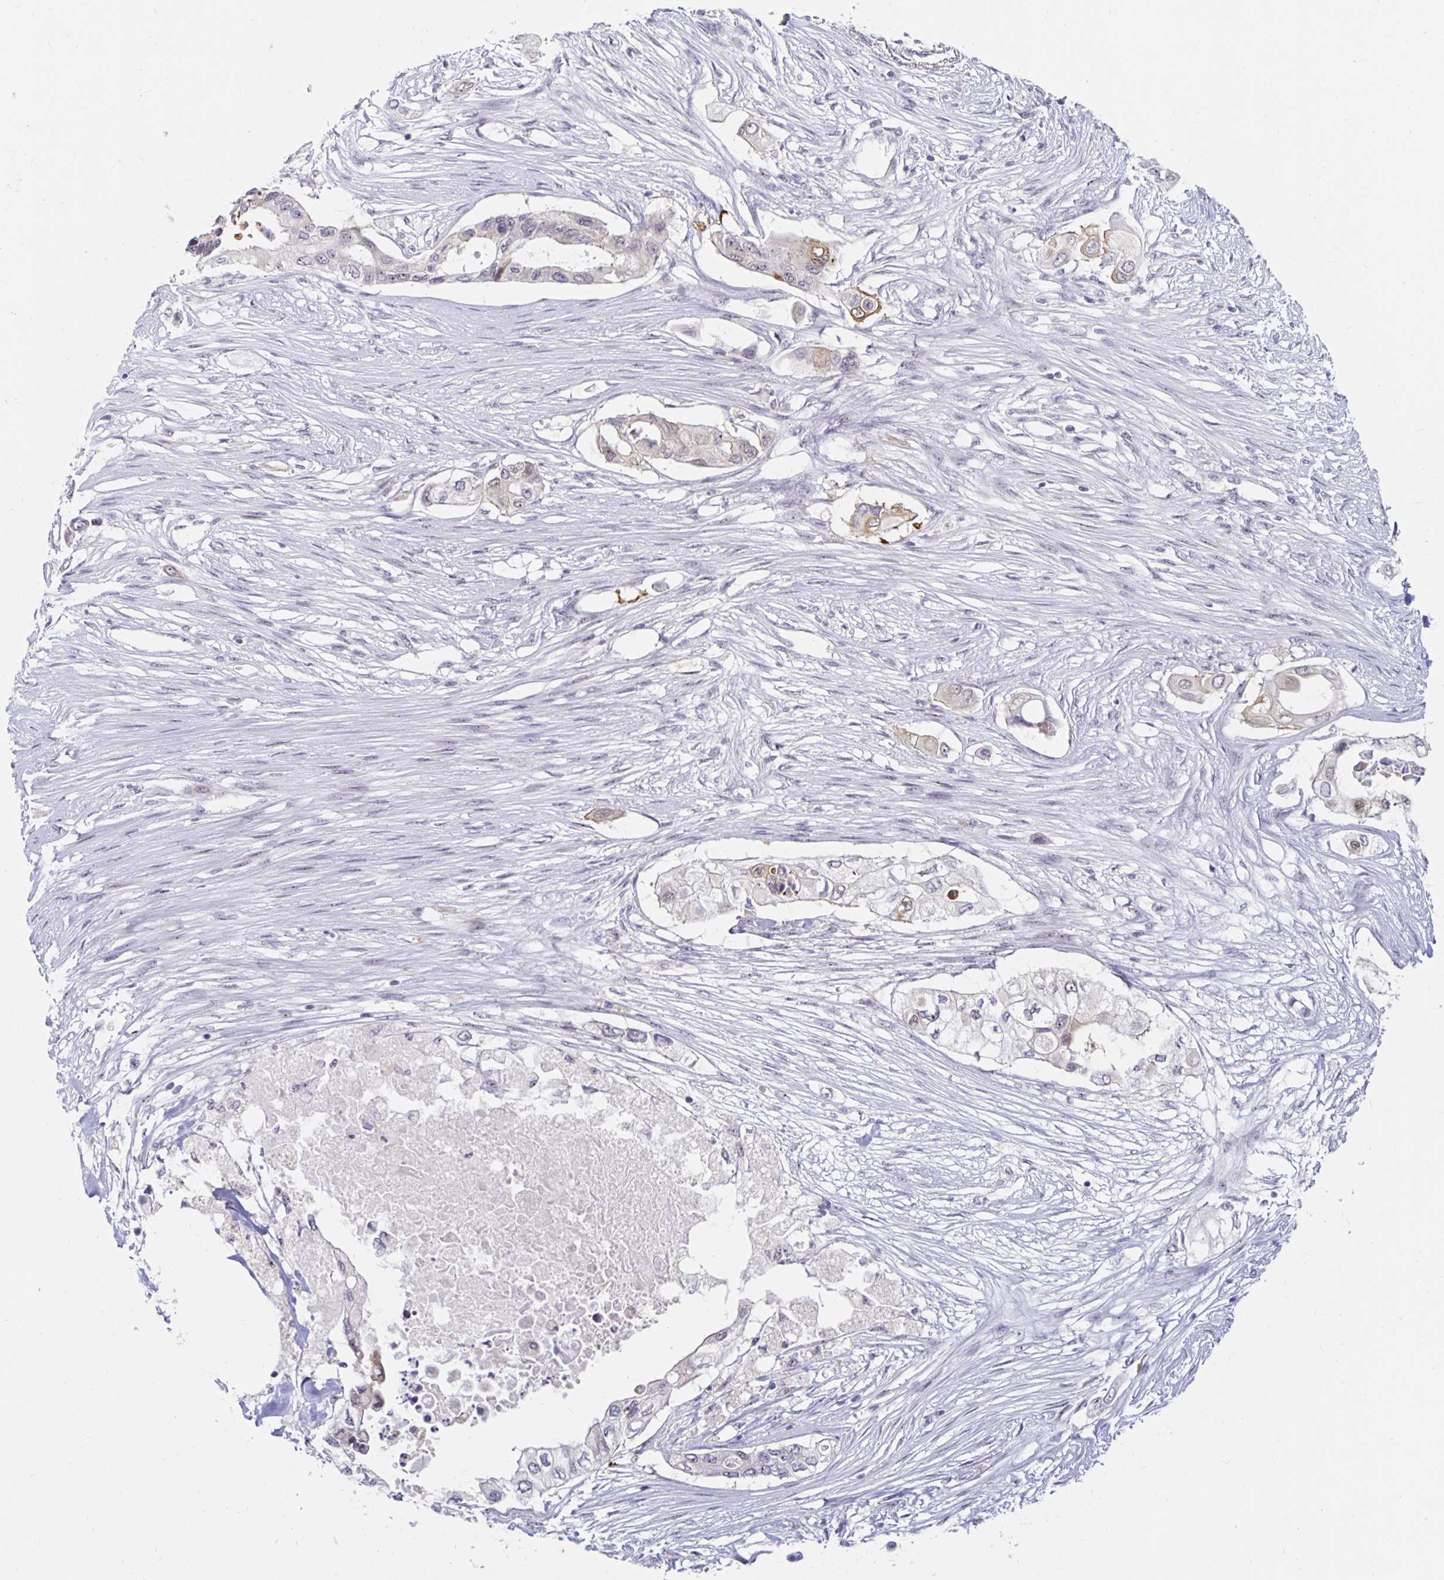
{"staining": {"intensity": "moderate", "quantity": "25%-75%", "location": "nuclear"}, "tissue": "pancreatic cancer", "cell_type": "Tumor cells", "image_type": "cancer", "snomed": [{"axis": "morphology", "description": "Adenocarcinoma, NOS"}, {"axis": "topography", "description": "Pancreas"}], "caption": "The micrograph displays a brown stain indicating the presence of a protein in the nuclear of tumor cells in pancreatic cancer.", "gene": "NUP85", "patient": {"sex": "female", "age": 63}}